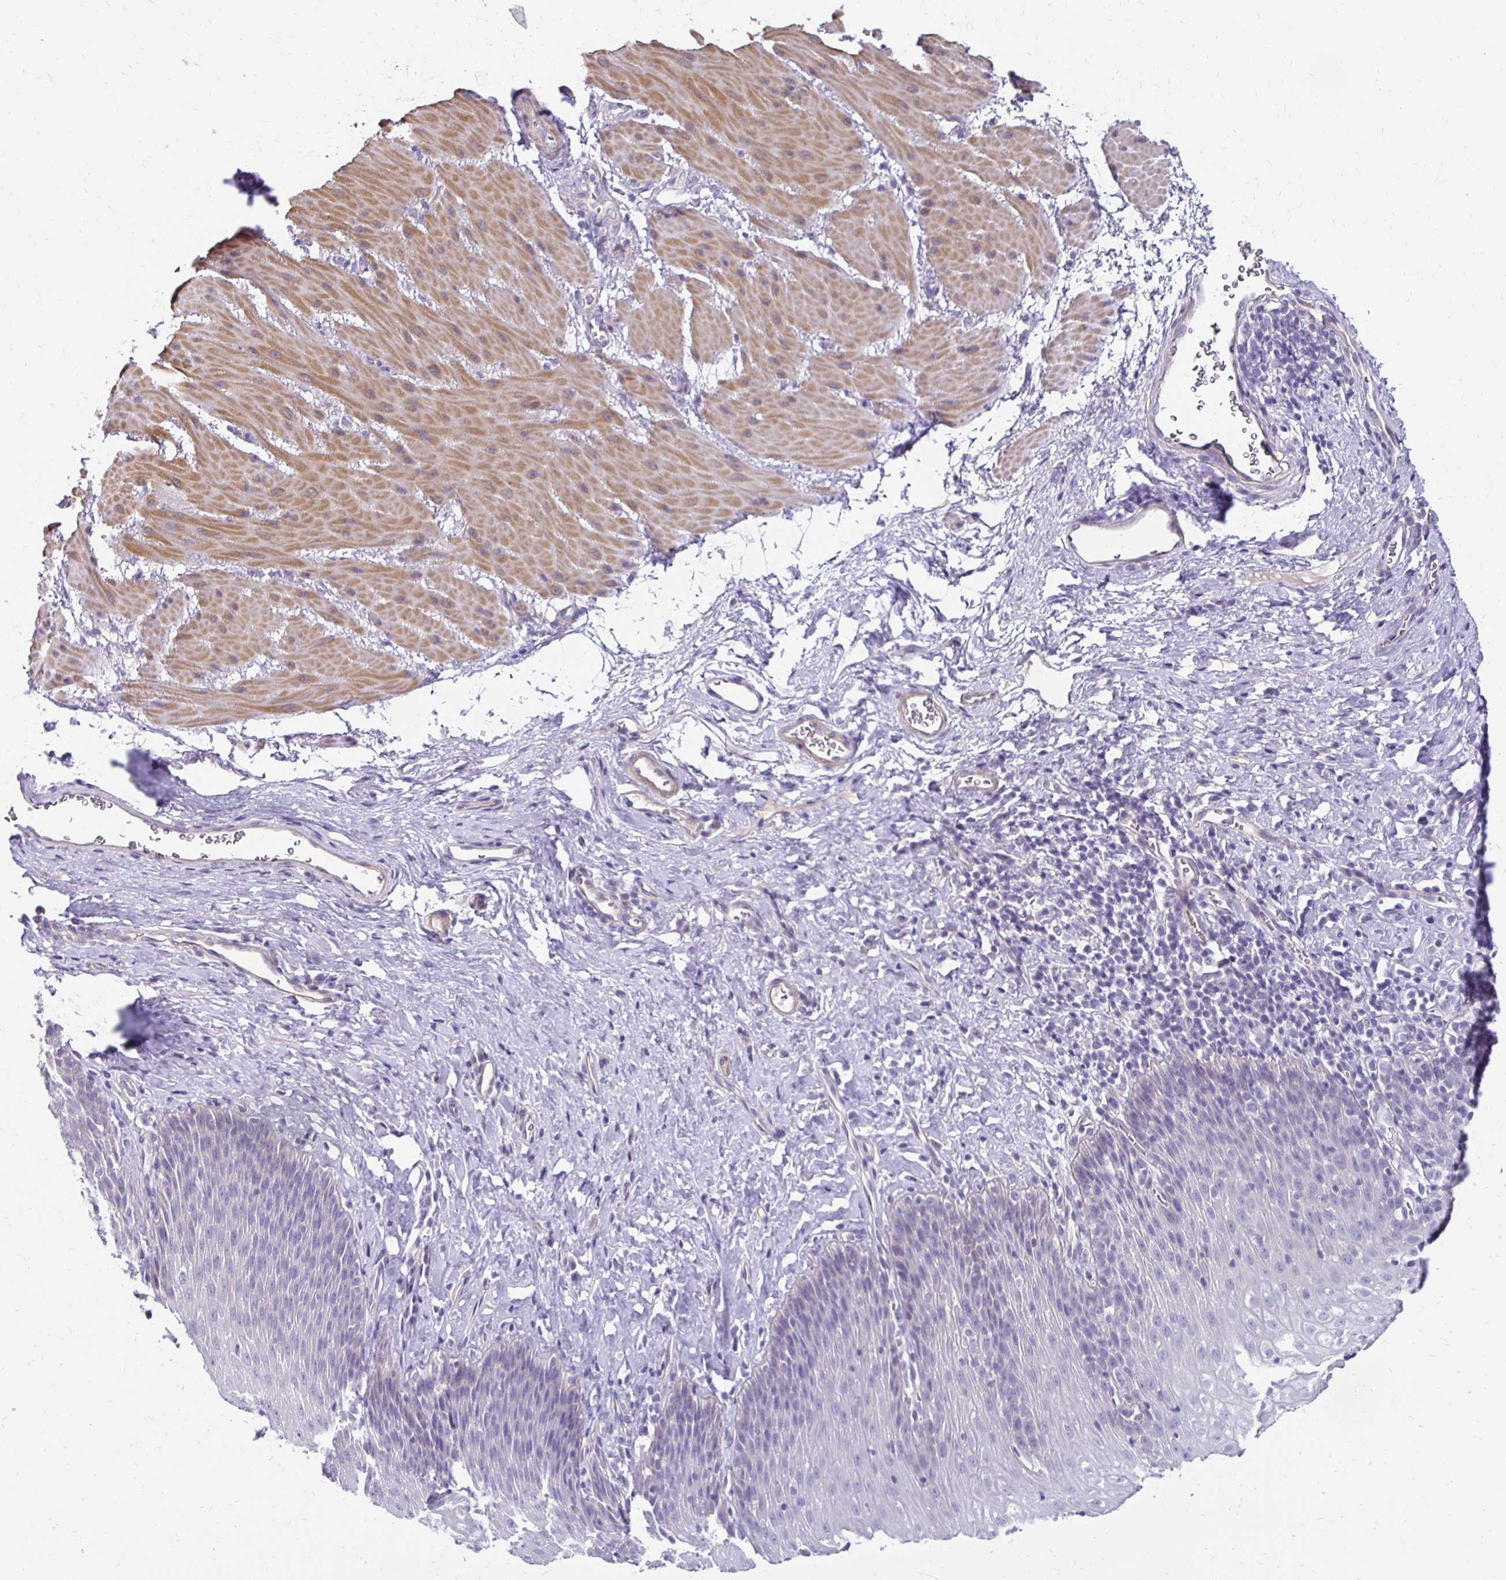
{"staining": {"intensity": "negative", "quantity": "none", "location": "none"}, "tissue": "esophagus", "cell_type": "Squamous epithelial cells", "image_type": "normal", "snomed": [{"axis": "morphology", "description": "Normal tissue, NOS"}, {"axis": "topography", "description": "Esophagus"}], "caption": "An image of esophagus stained for a protein reveals no brown staining in squamous epithelial cells.", "gene": "AKAP6", "patient": {"sex": "female", "age": 61}}